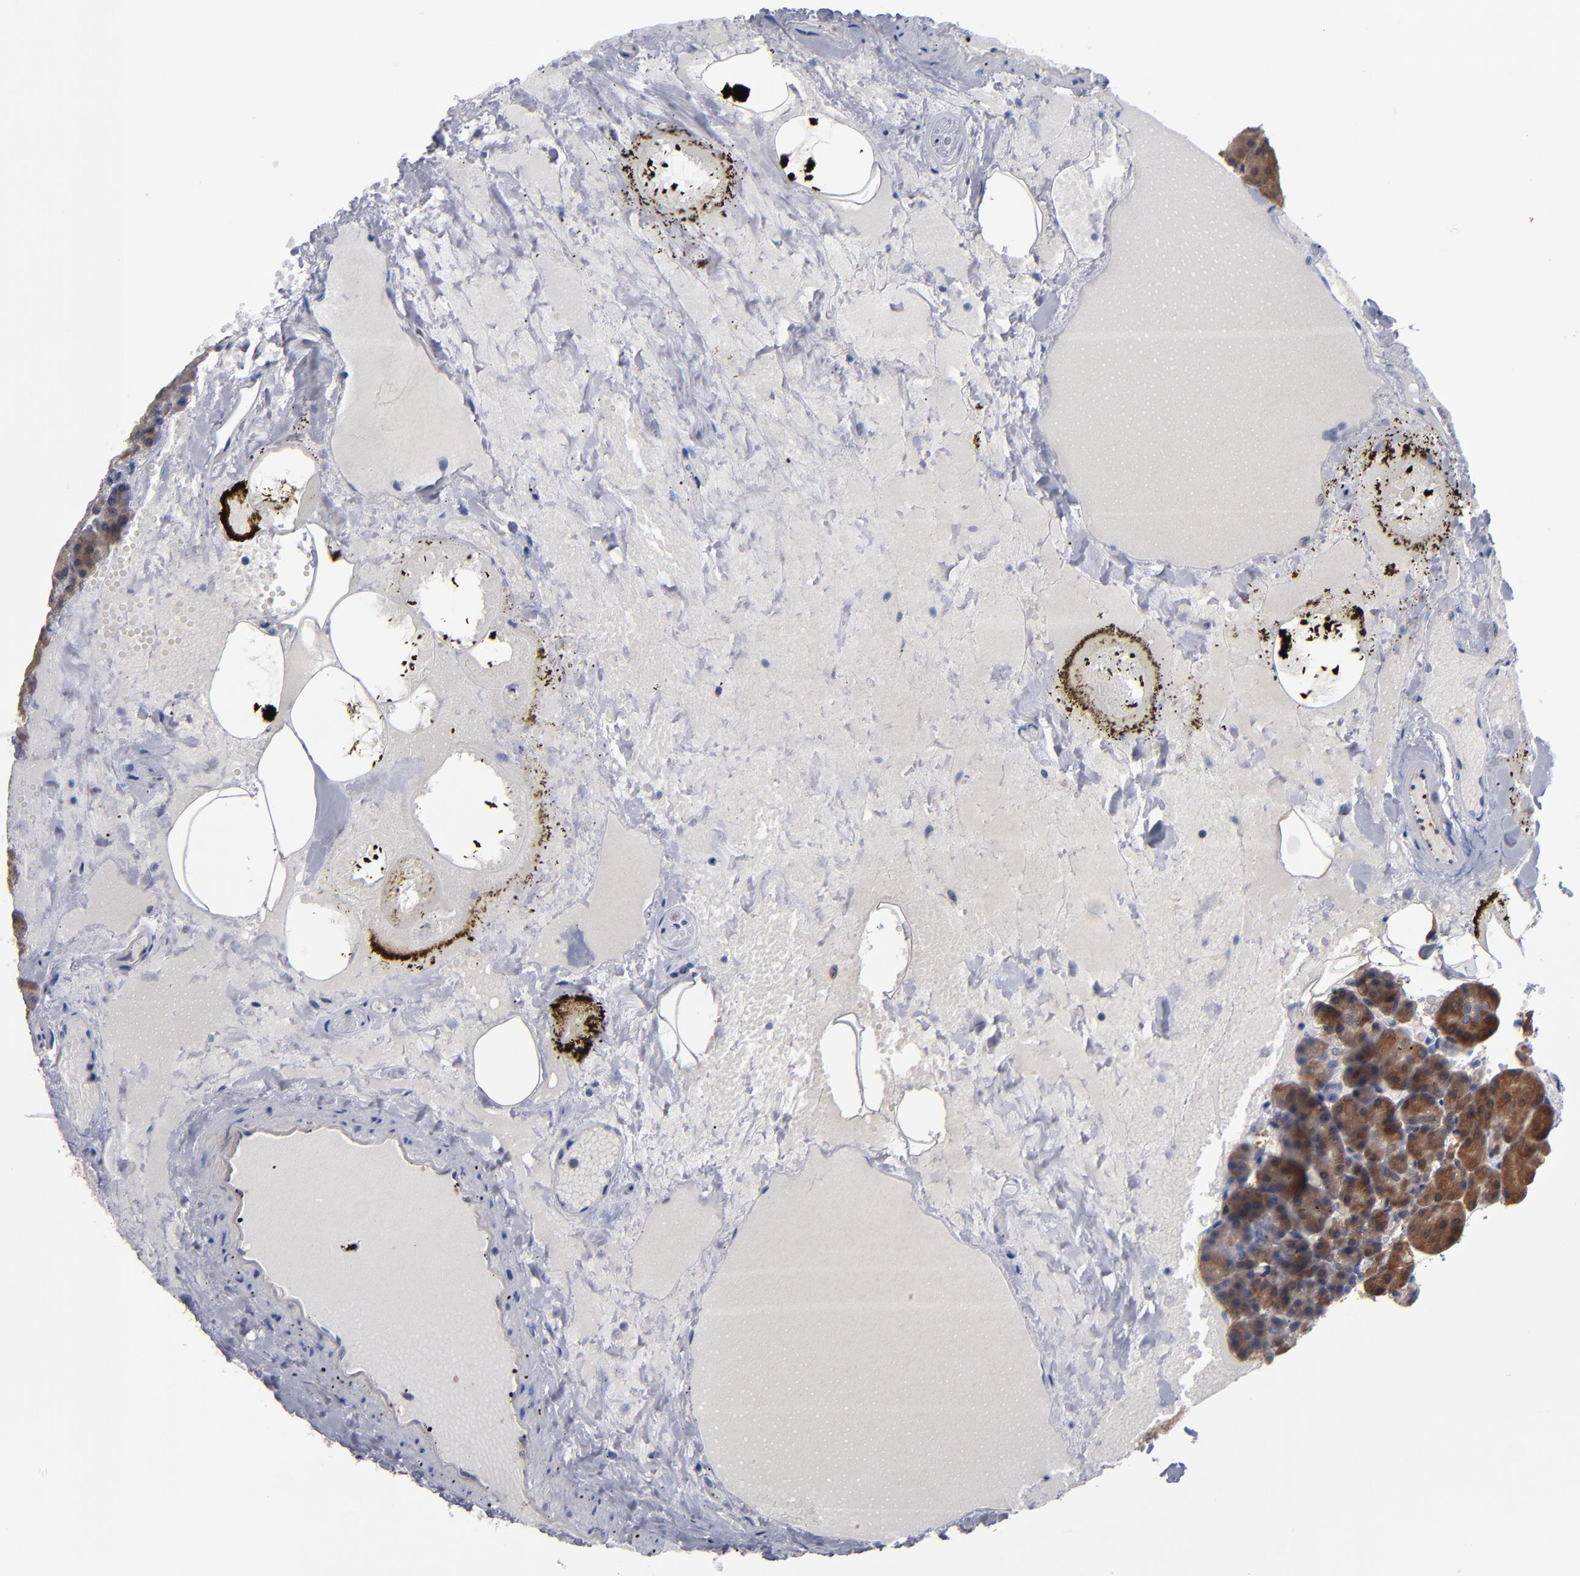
{"staining": {"intensity": "strong", "quantity": ">75%", "location": "cytoplasmic/membranous"}, "tissue": "pancreas", "cell_type": "Exocrine glandular cells", "image_type": "normal", "snomed": [{"axis": "morphology", "description": "Normal tissue, NOS"}, {"axis": "topography", "description": "Pancreas"}], "caption": "Unremarkable pancreas displays strong cytoplasmic/membranous staining in about >75% of exocrine glandular cells (DAB (3,3'-diaminobenzidine) IHC, brown staining for protein, blue staining for nuclei)..", "gene": "ALG13", "patient": {"sex": "female", "age": 35}}